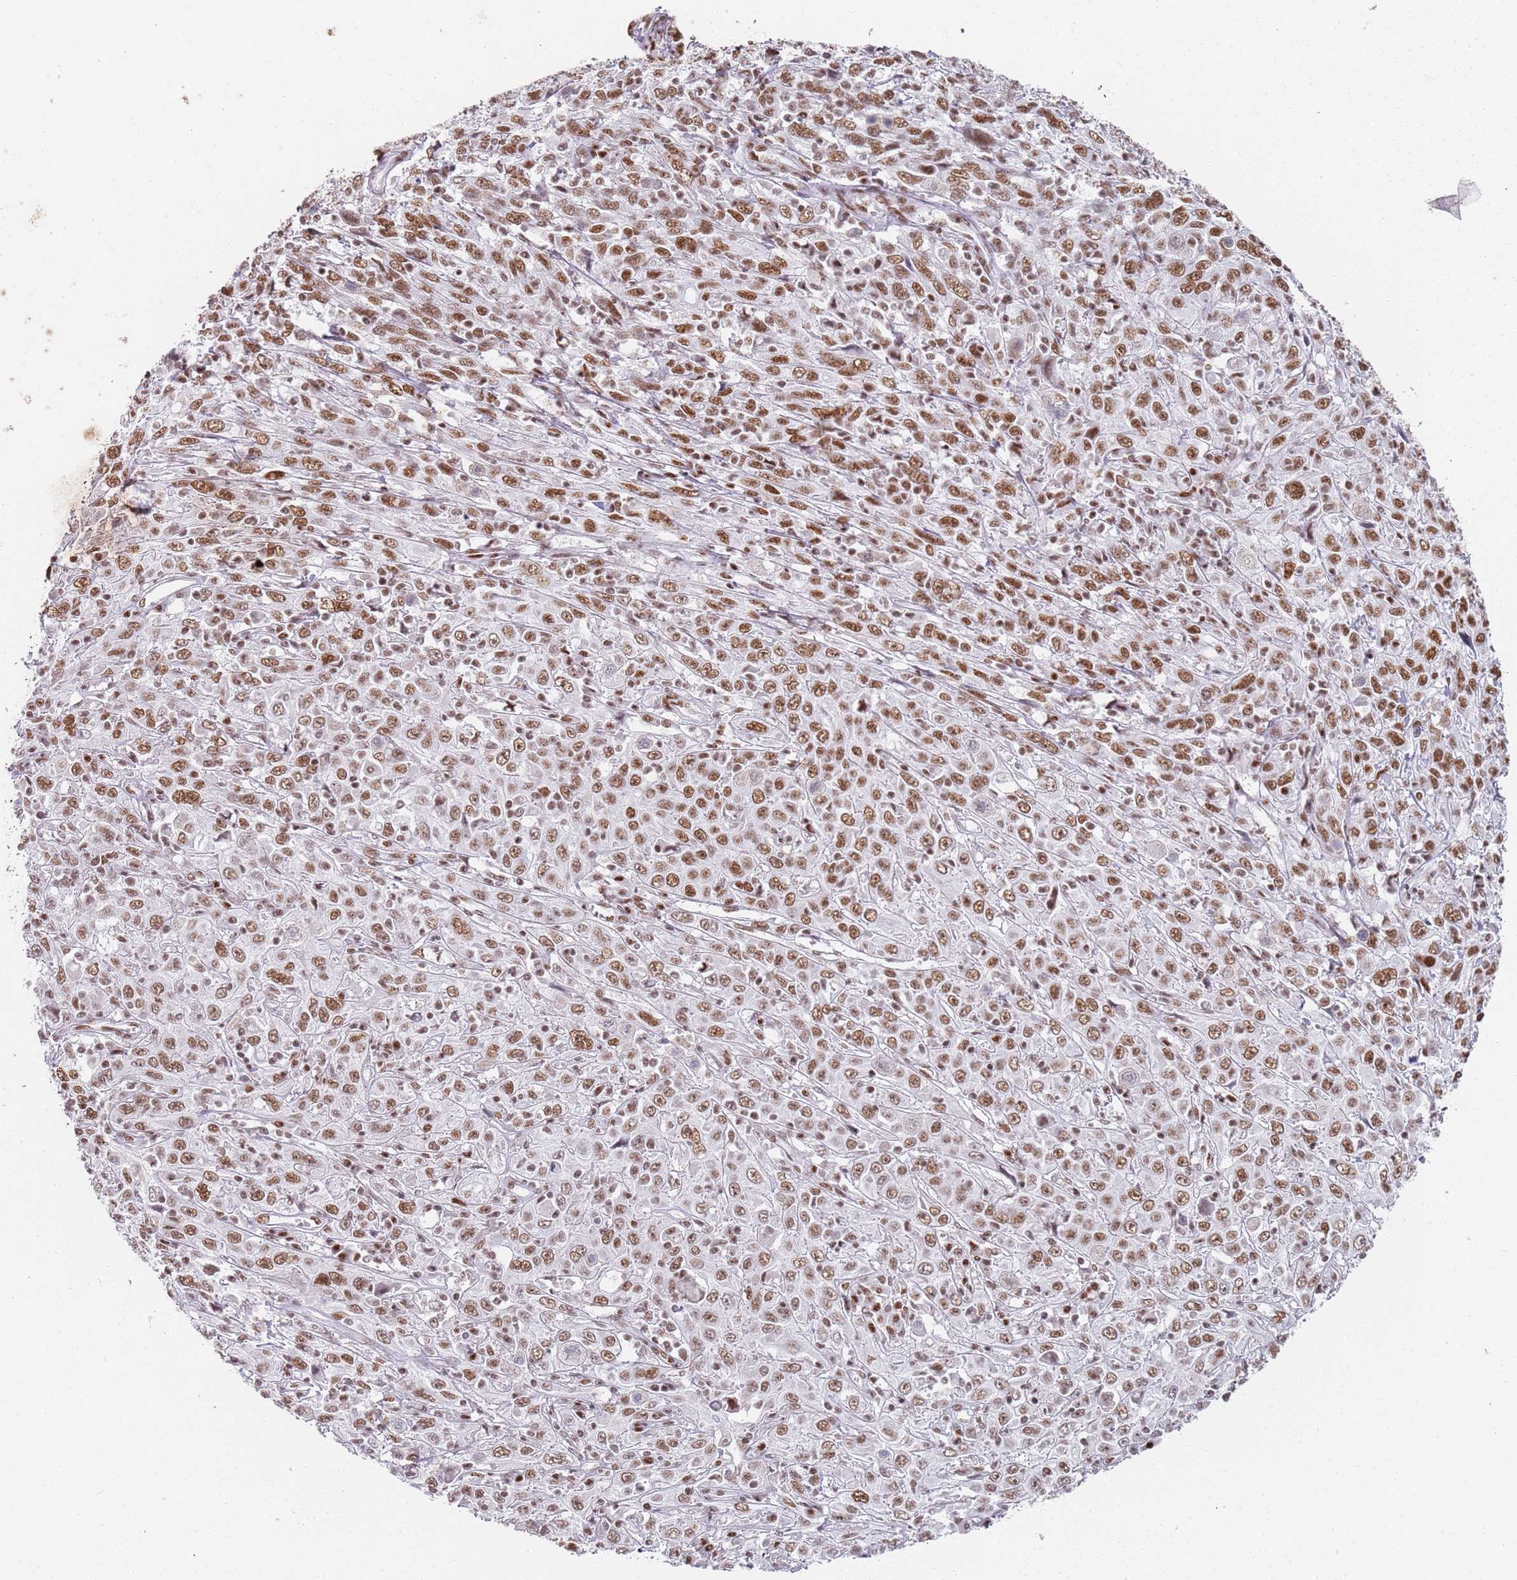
{"staining": {"intensity": "moderate", "quantity": ">75%", "location": "nuclear"}, "tissue": "cervical cancer", "cell_type": "Tumor cells", "image_type": "cancer", "snomed": [{"axis": "morphology", "description": "Squamous cell carcinoma, NOS"}, {"axis": "topography", "description": "Cervix"}], "caption": "IHC (DAB) staining of cervical cancer displays moderate nuclear protein positivity in about >75% of tumor cells. (DAB (3,3'-diaminobenzidine) IHC, brown staining for protein, blue staining for nuclei).", "gene": "AKAP8L", "patient": {"sex": "female", "age": 46}}